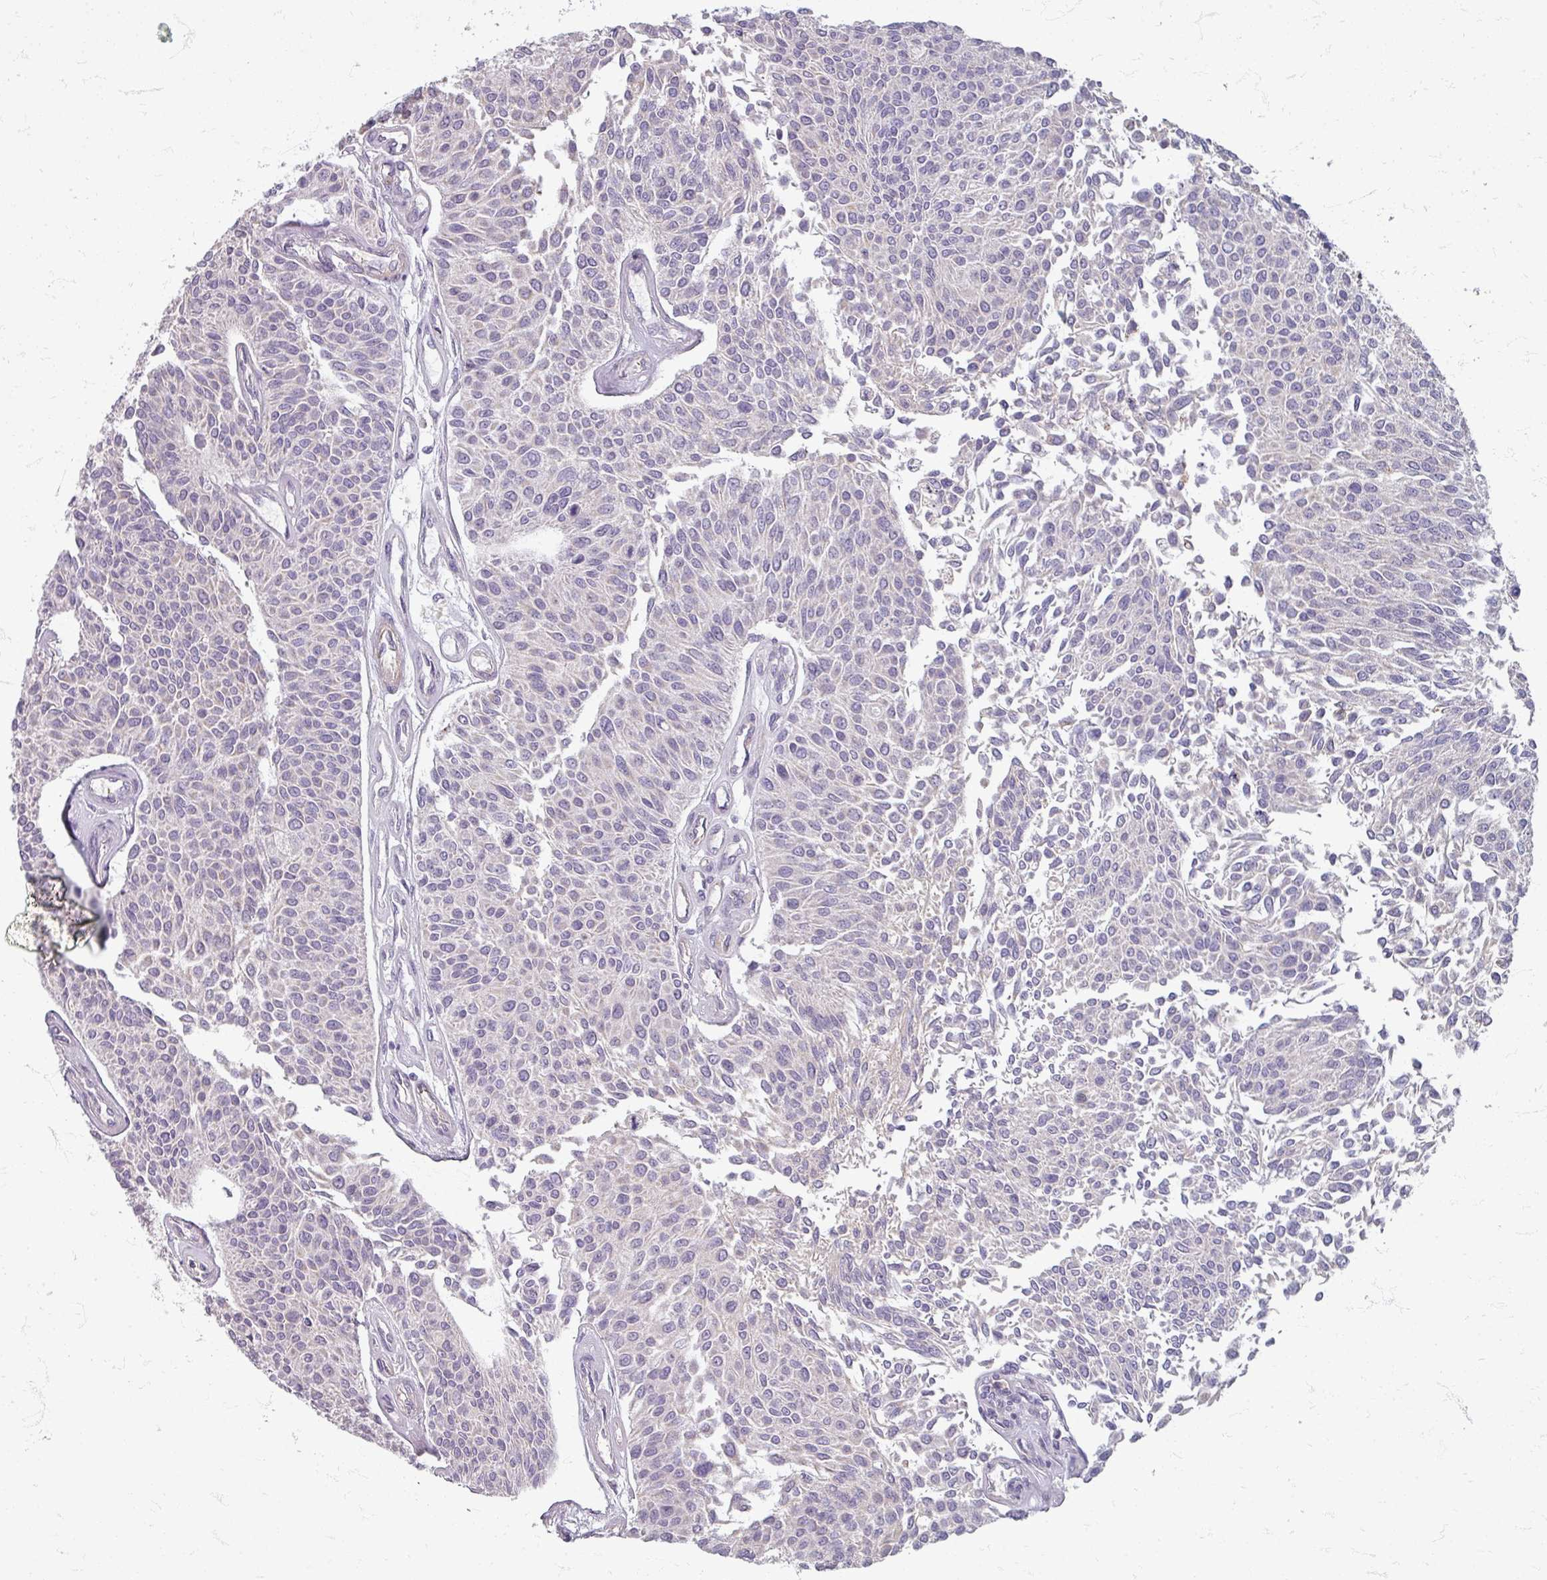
{"staining": {"intensity": "negative", "quantity": "none", "location": "none"}, "tissue": "urothelial cancer", "cell_type": "Tumor cells", "image_type": "cancer", "snomed": [{"axis": "morphology", "description": "Urothelial carcinoma, NOS"}, {"axis": "topography", "description": "Urinary bladder"}], "caption": "This is an immunohistochemistry histopathology image of human urothelial cancer. There is no expression in tumor cells.", "gene": "GABARAPL1", "patient": {"sex": "male", "age": 55}}